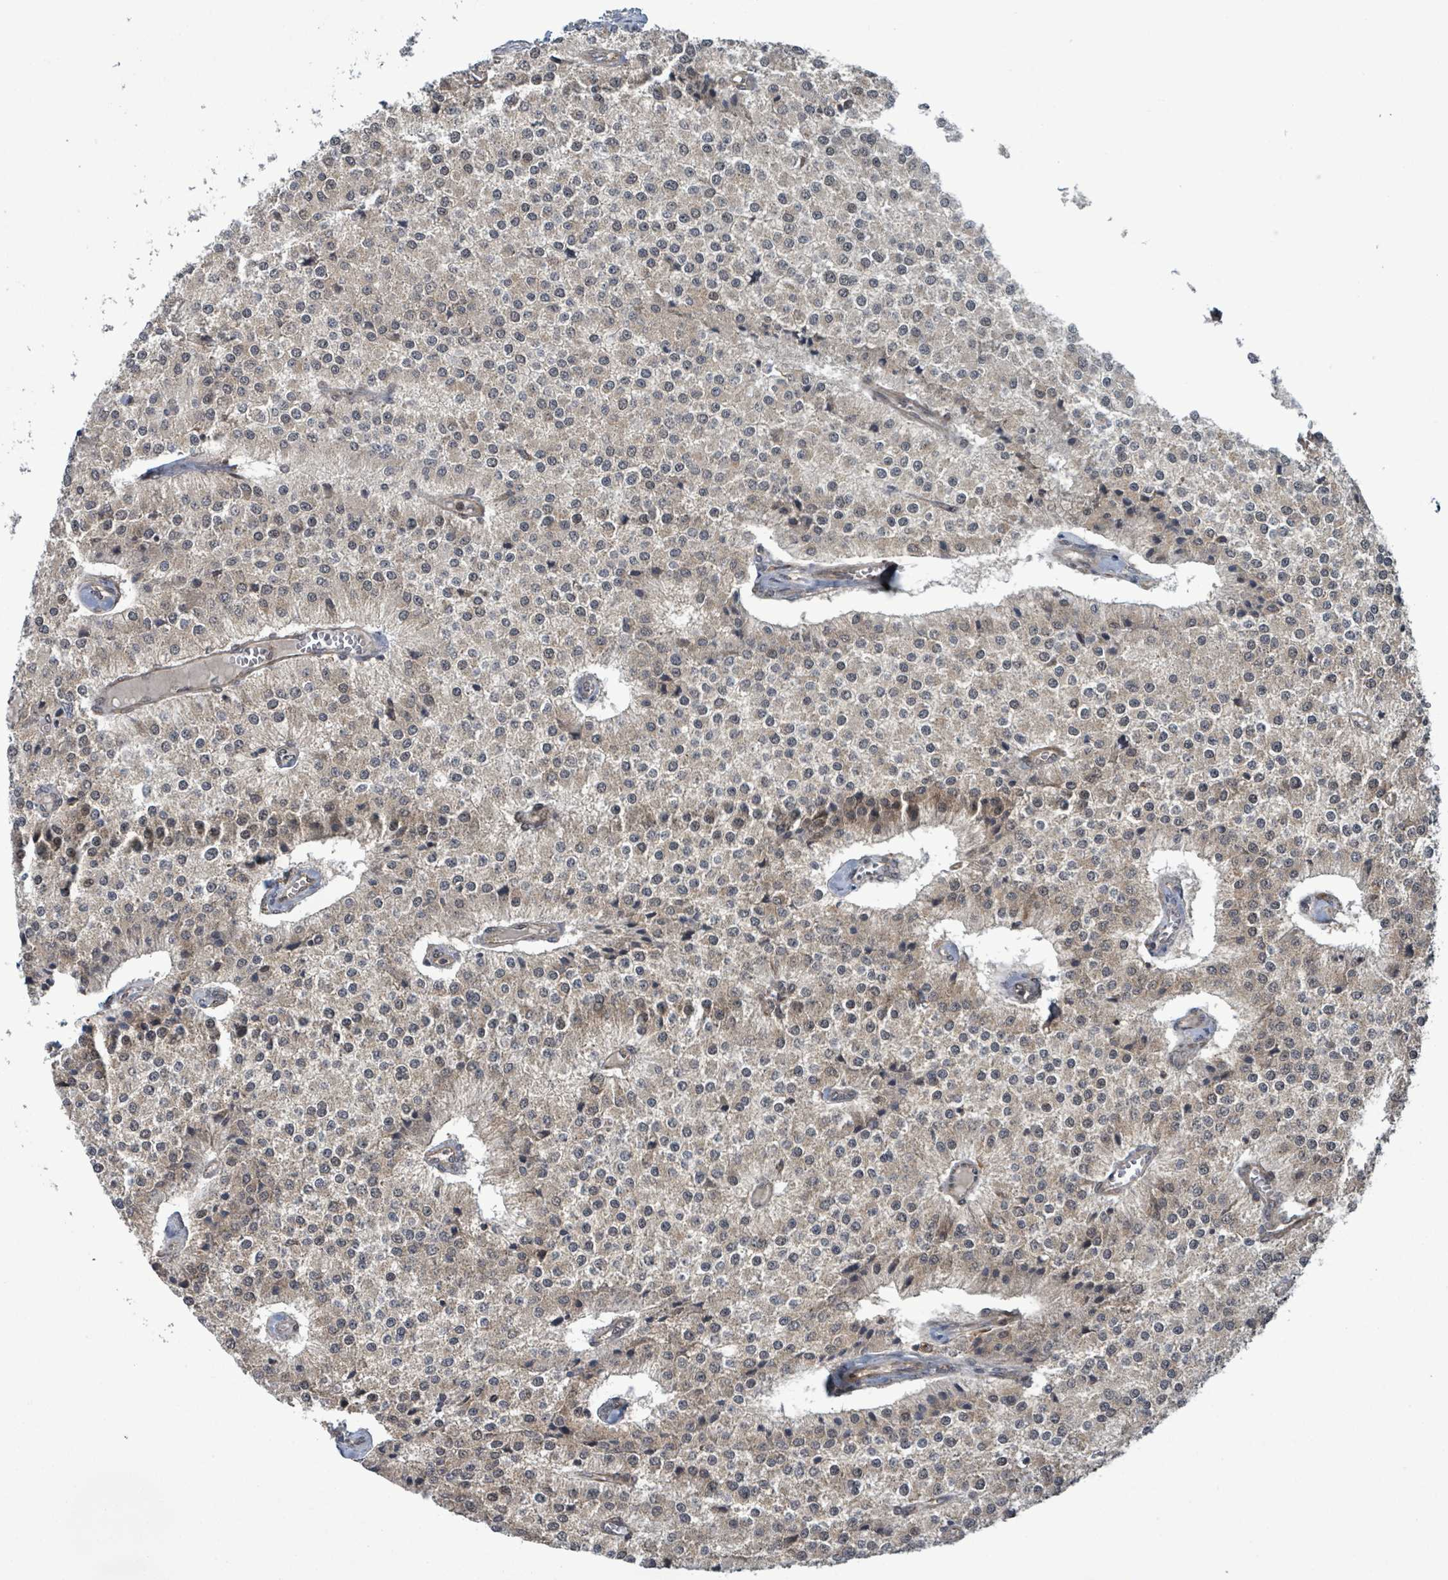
{"staining": {"intensity": "weak", "quantity": "25%-75%", "location": "cytoplasmic/membranous"}, "tissue": "carcinoid", "cell_type": "Tumor cells", "image_type": "cancer", "snomed": [{"axis": "morphology", "description": "Carcinoid, malignant, NOS"}, {"axis": "topography", "description": "Colon"}], "caption": "Weak cytoplasmic/membranous expression is identified in about 25%-75% of tumor cells in carcinoid (malignant). (IHC, brightfield microscopy, high magnification).", "gene": "KLC1", "patient": {"sex": "female", "age": 52}}